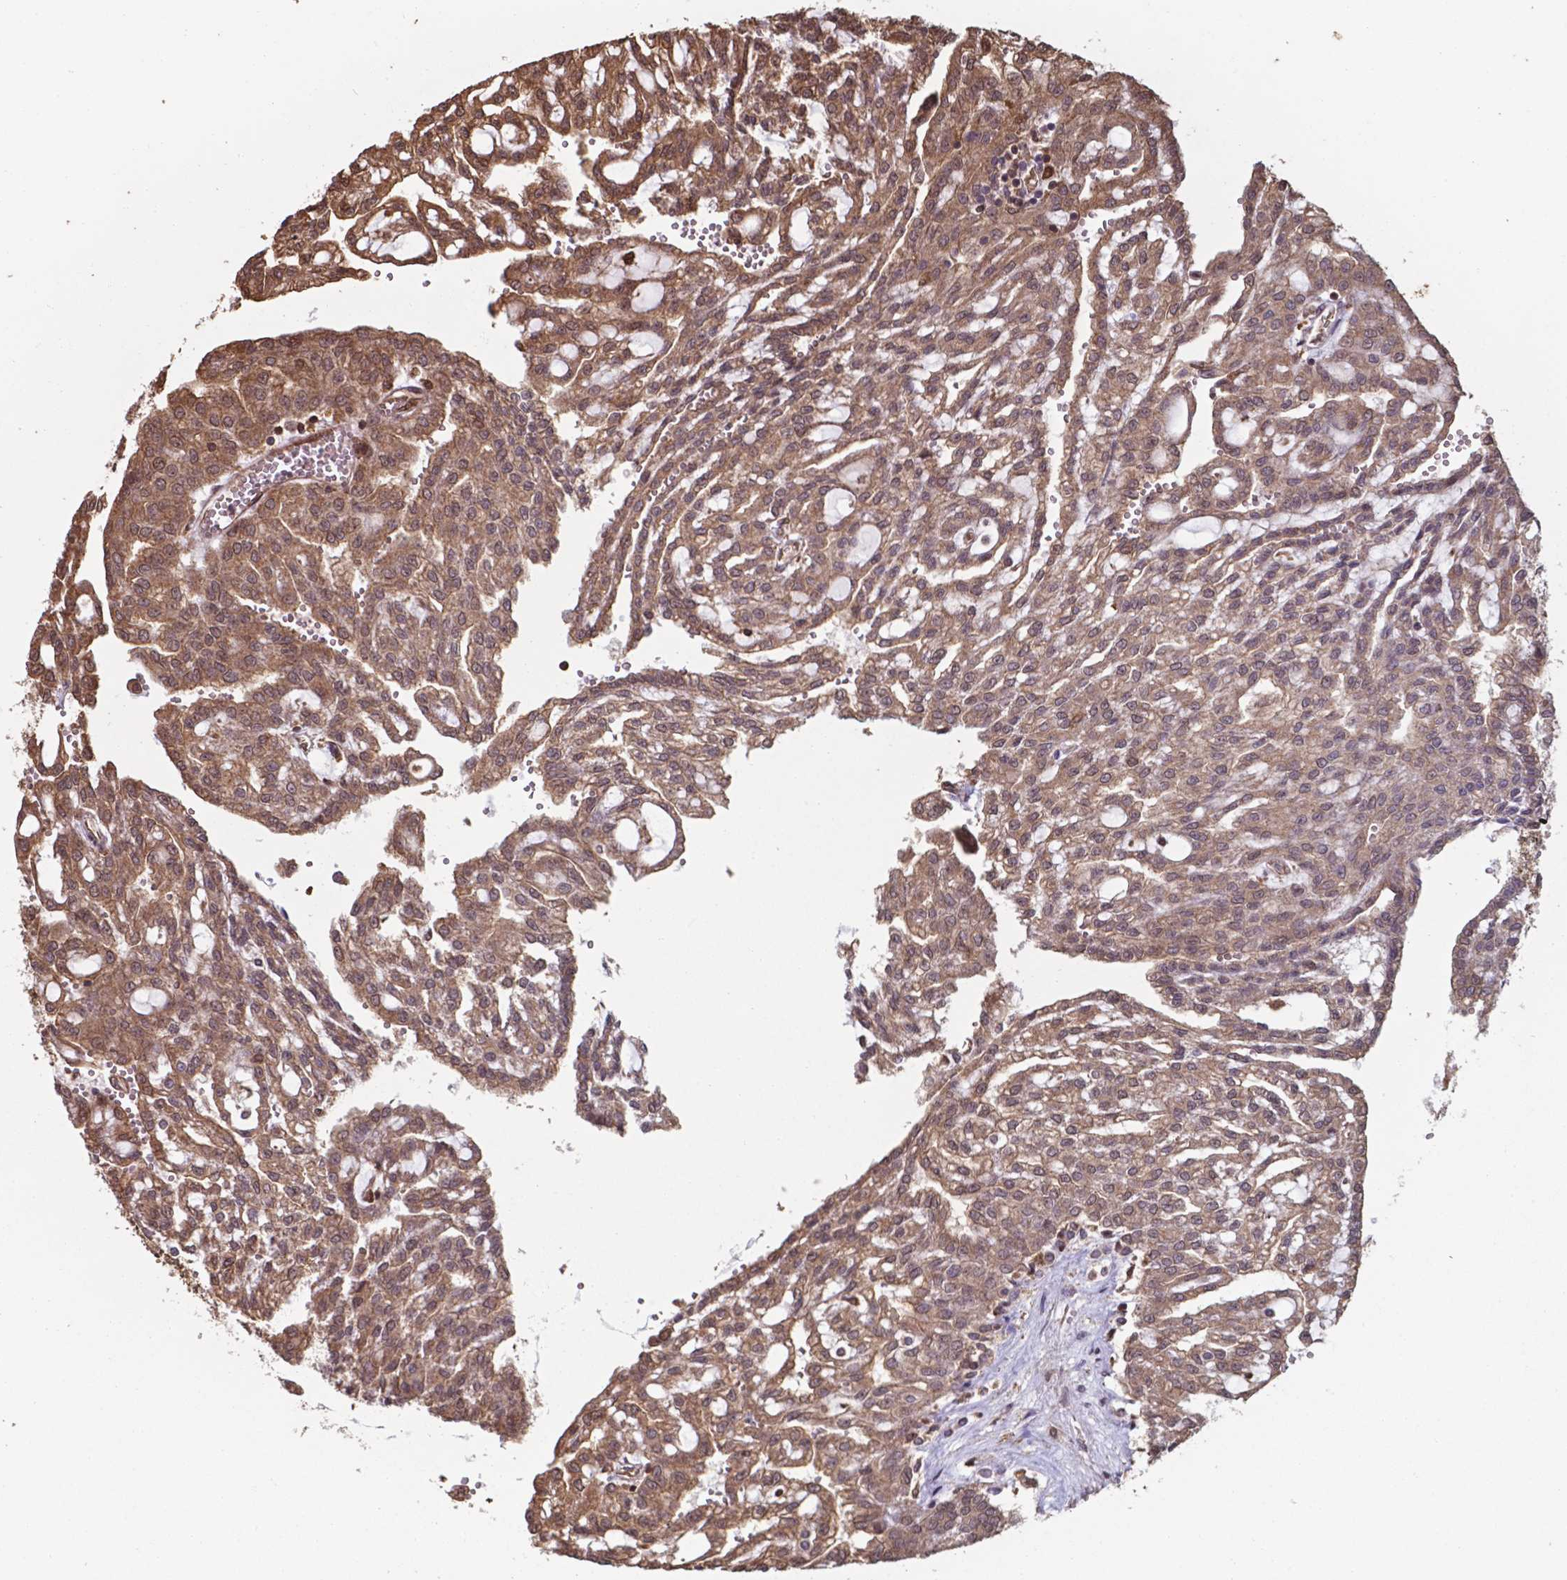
{"staining": {"intensity": "moderate", "quantity": ">75%", "location": "cytoplasmic/membranous,nuclear"}, "tissue": "renal cancer", "cell_type": "Tumor cells", "image_type": "cancer", "snomed": [{"axis": "morphology", "description": "Adenocarcinoma, NOS"}, {"axis": "topography", "description": "Kidney"}], "caption": "Immunohistochemical staining of human renal adenocarcinoma reveals moderate cytoplasmic/membranous and nuclear protein positivity in approximately >75% of tumor cells.", "gene": "CHP2", "patient": {"sex": "male", "age": 63}}